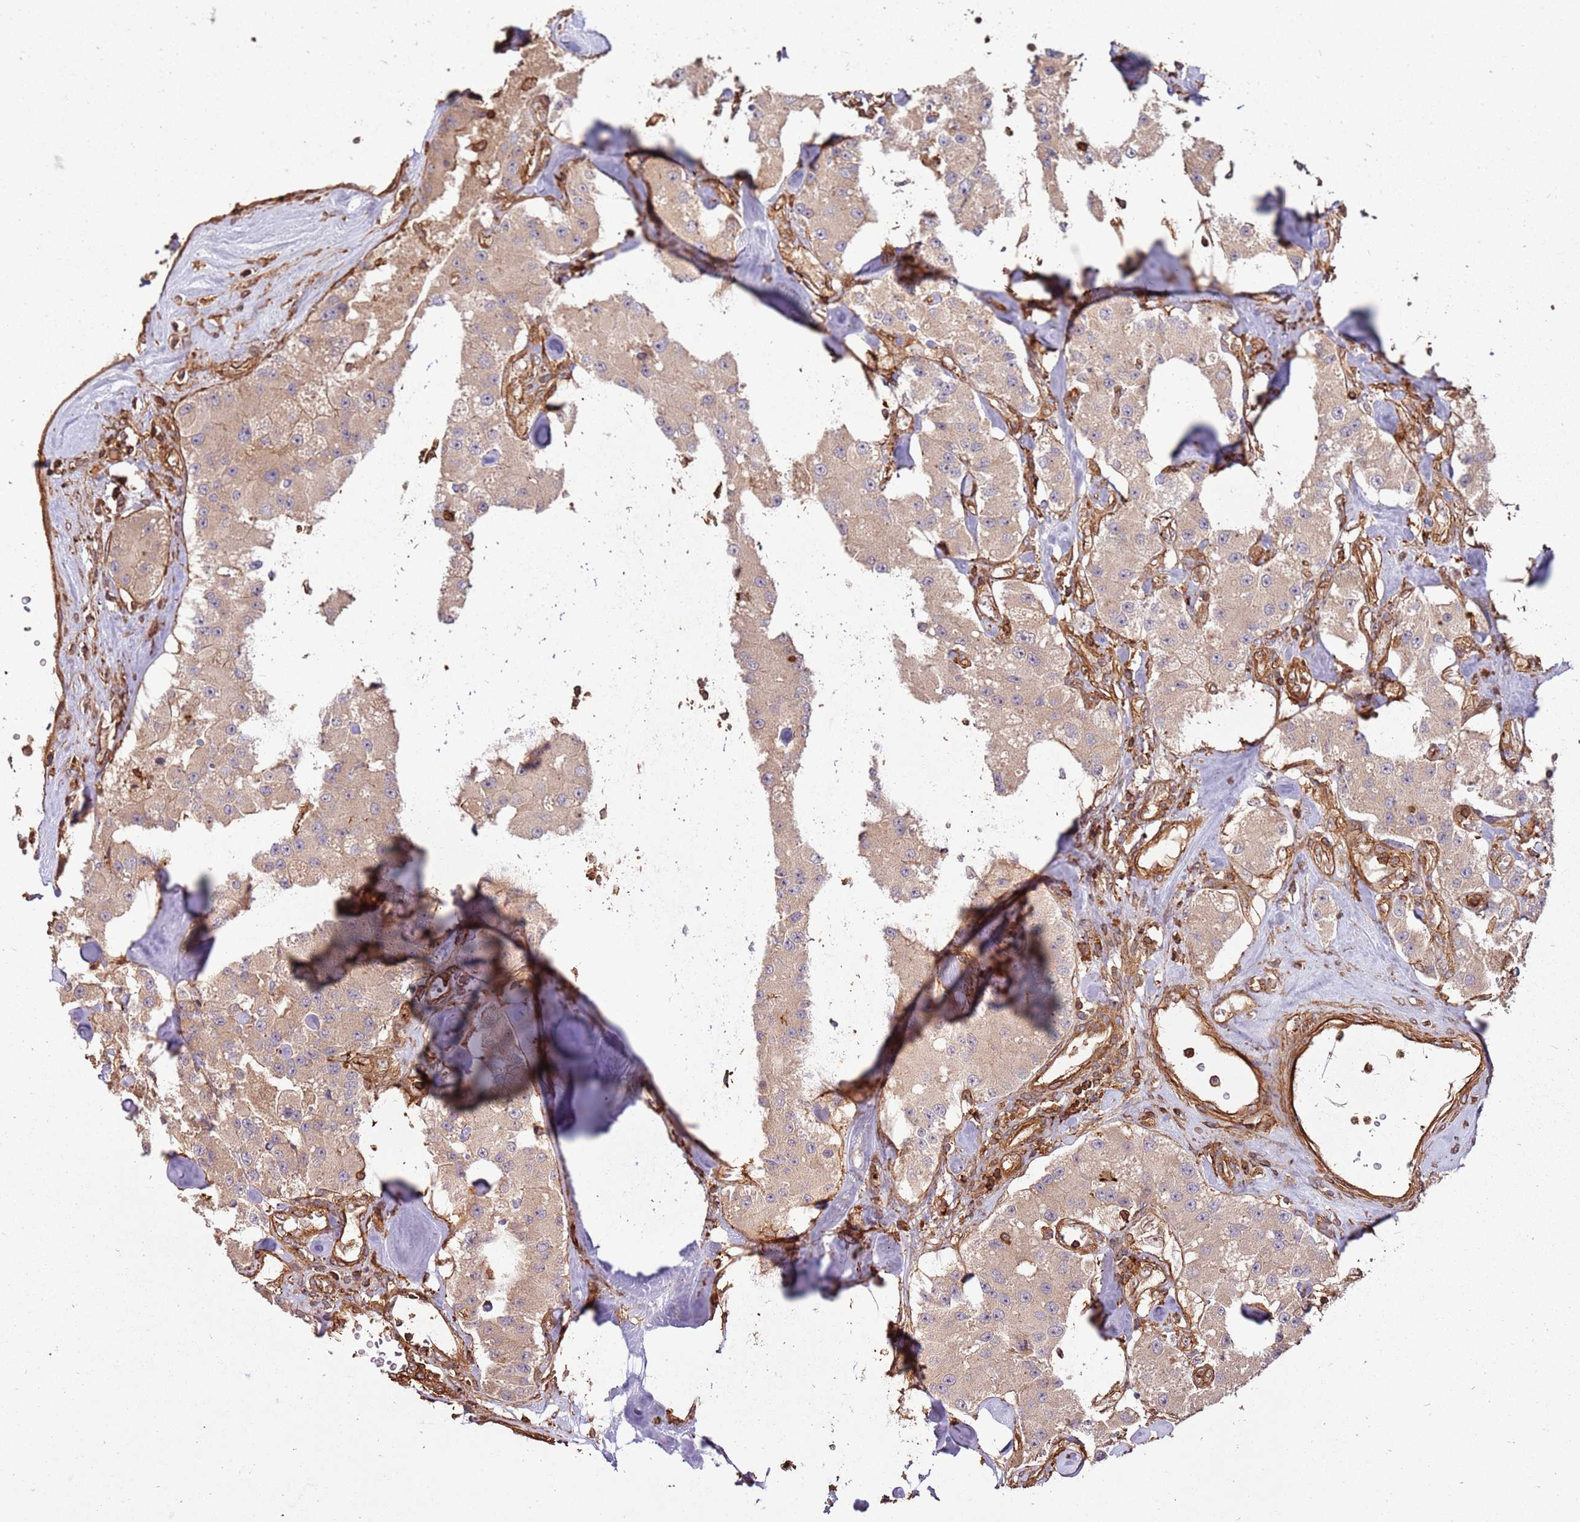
{"staining": {"intensity": "weak", "quantity": "25%-75%", "location": "cytoplasmic/membranous"}, "tissue": "carcinoid", "cell_type": "Tumor cells", "image_type": "cancer", "snomed": [{"axis": "morphology", "description": "Carcinoid, malignant, NOS"}, {"axis": "topography", "description": "Pancreas"}], "caption": "A brown stain labels weak cytoplasmic/membranous positivity of a protein in human carcinoid tumor cells.", "gene": "ACVR2A", "patient": {"sex": "male", "age": 41}}